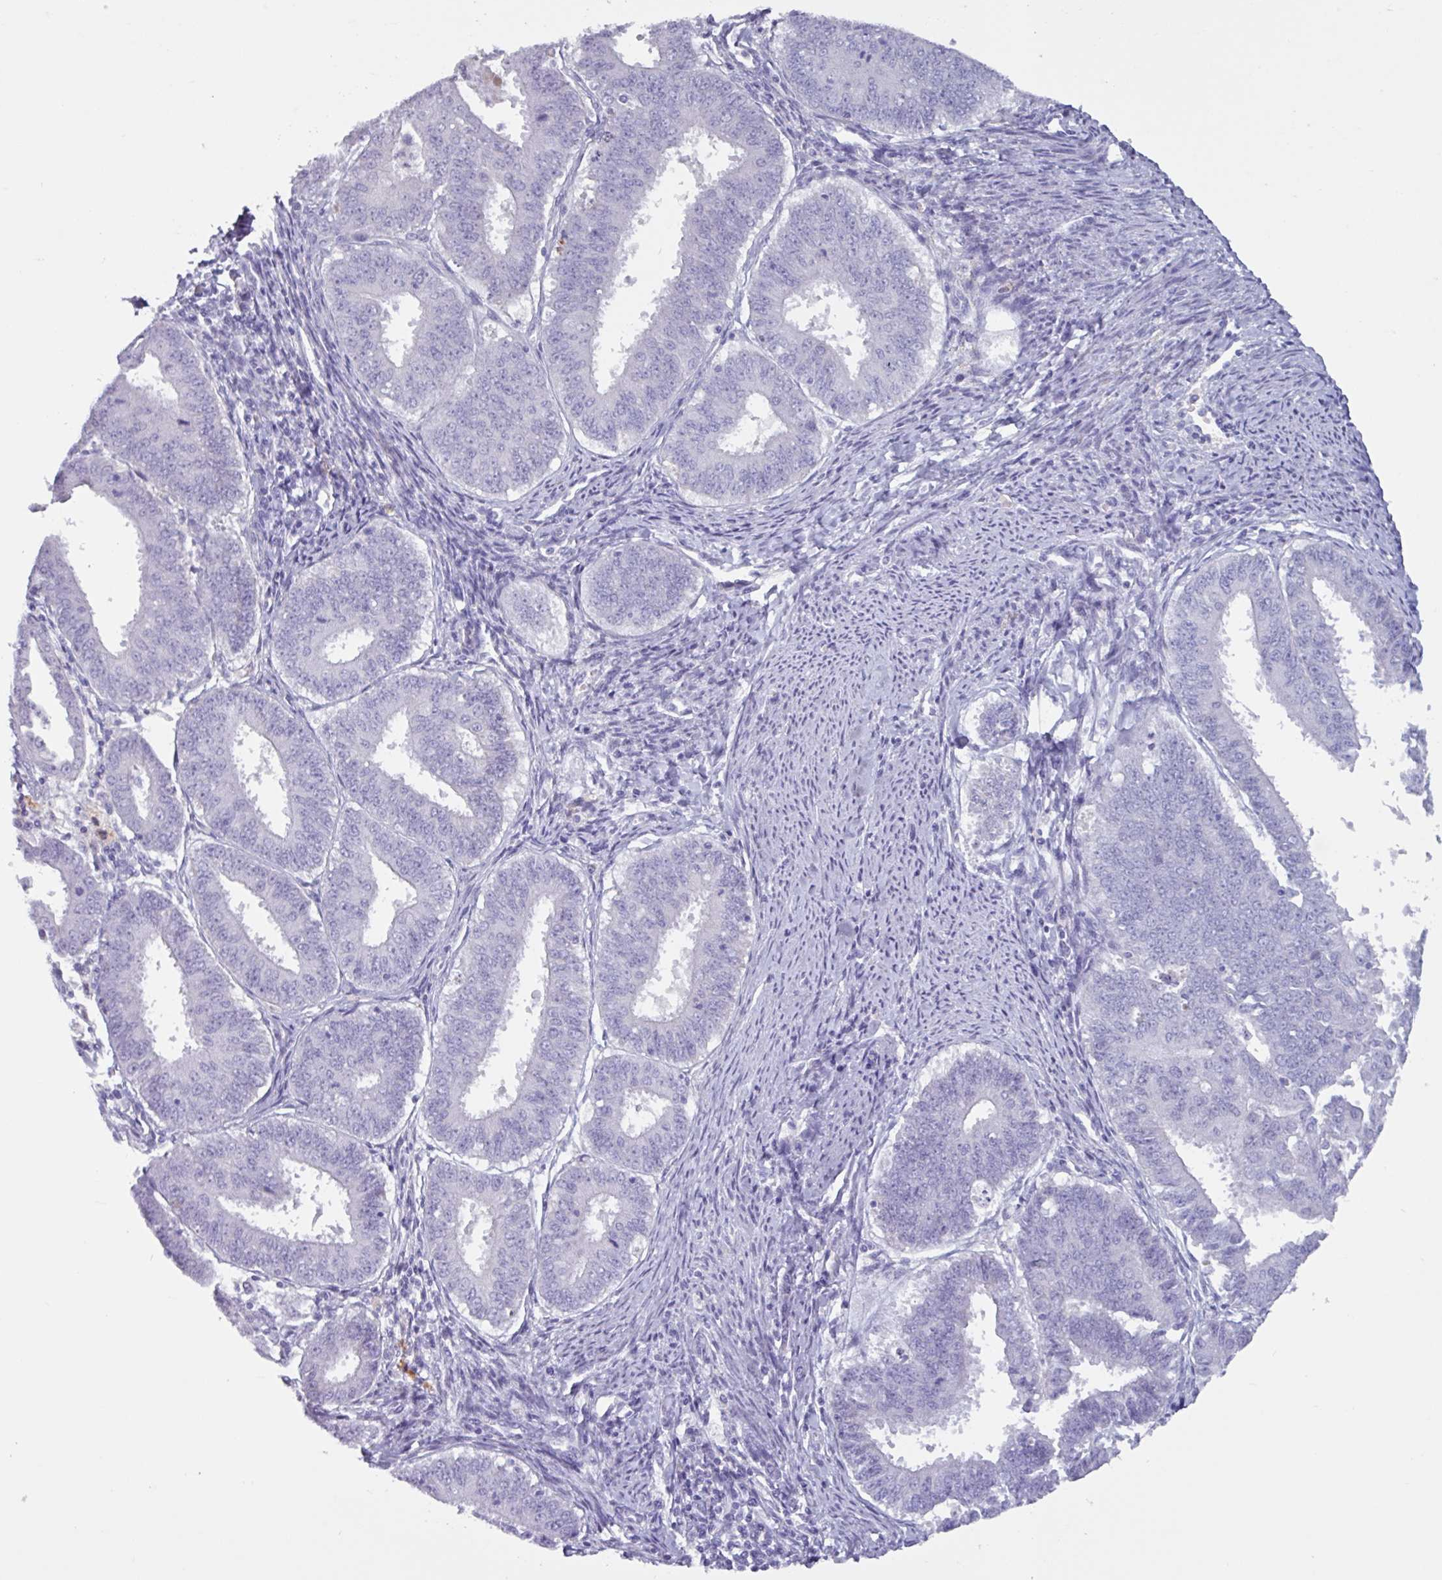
{"staining": {"intensity": "negative", "quantity": "none", "location": "none"}, "tissue": "endometrial cancer", "cell_type": "Tumor cells", "image_type": "cancer", "snomed": [{"axis": "morphology", "description": "Adenocarcinoma, NOS"}, {"axis": "topography", "description": "Endometrium"}], "caption": "A high-resolution histopathology image shows immunohistochemistry staining of adenocarcinoma (endometrial), which shows no significant expression in tumor cells. (DAB immunohistochemistry (IHC) visualized using brightfield microscopy, high magnification).", "gene": "OR2T10", "patient": {"sex": "female", "age": 73}}